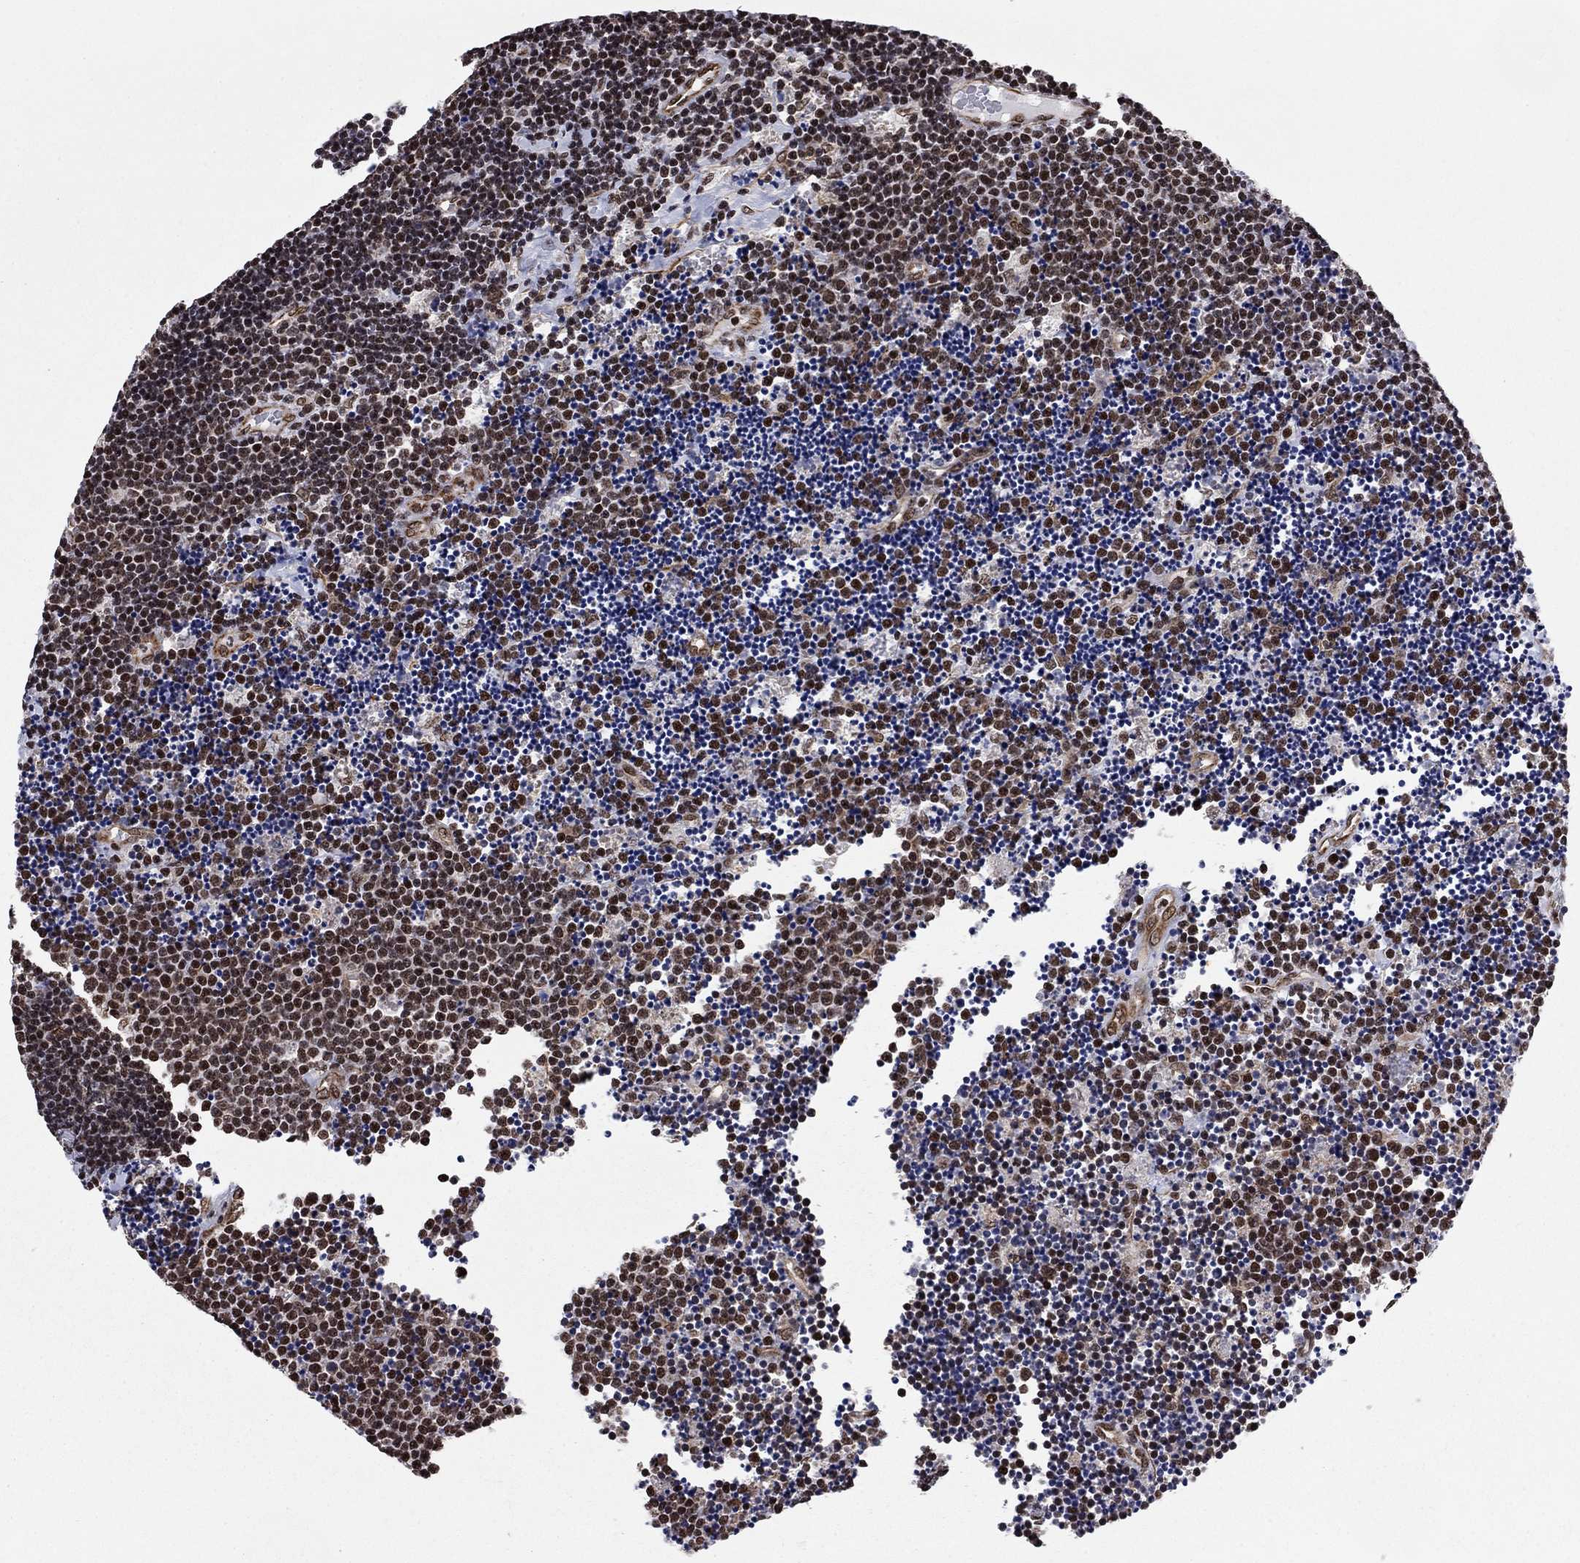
{"staining": {"intensity": "moderate", "quantity": "25%-75%", "location": "nuclear"}, "tissue": "lymphoma", "cell_type": "Tumor cells", "image_type": "cancer", "snomed": [{"axis": "morphology", "description": "Malignant lymphoma, non-Hodgkin's type, Low grade"}, {"axis": "topography", "description": "Brain"}], "caption": "Immunohistochemical staining of lymphoma shows medium levels of moderate nuclear protein expression in about 25%-75% of tumor cells.", "gene": "N4BP2", "patient": {"sex": "female", "age": 66}}